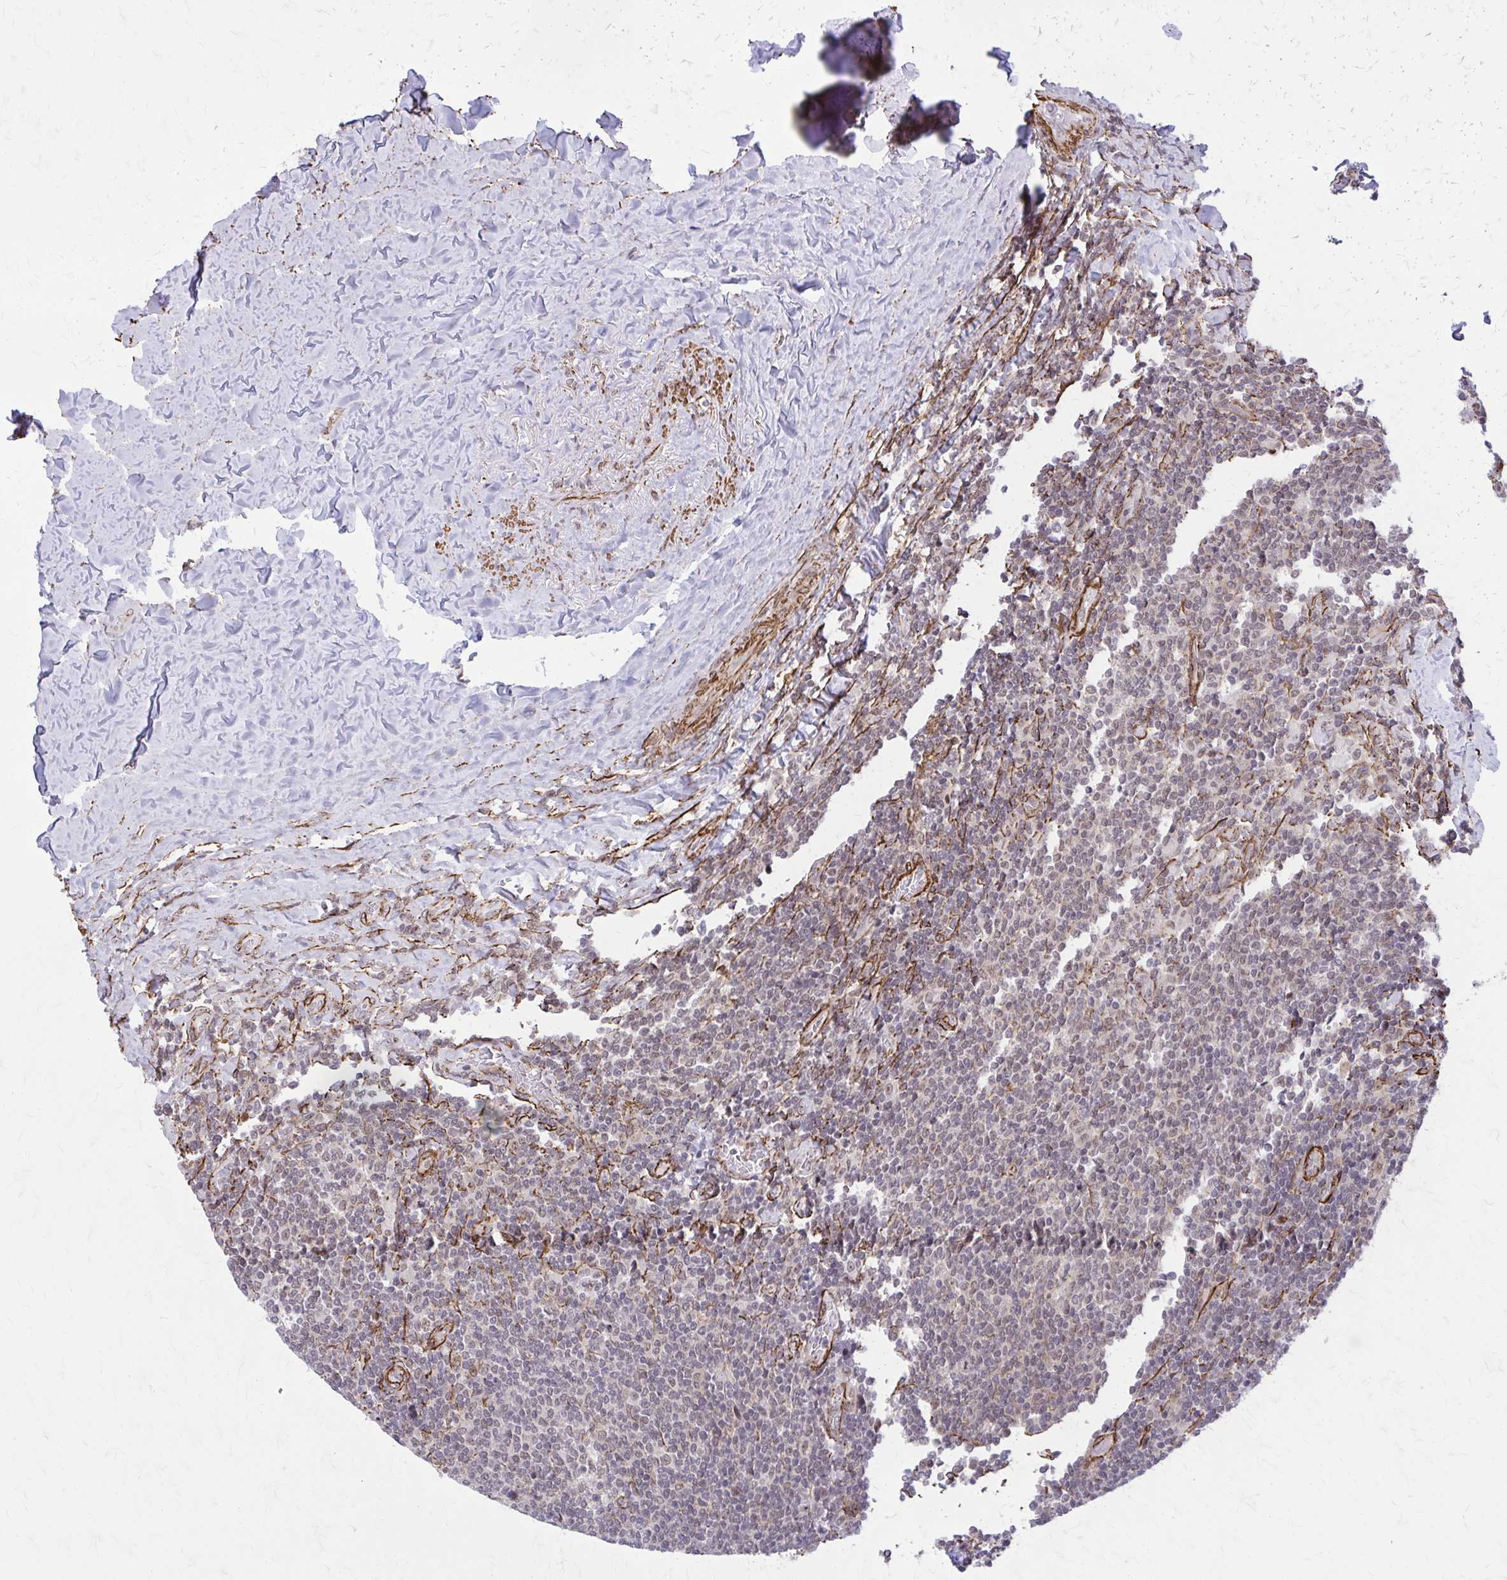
{"staining": {"intensity": "weak", "quantity": "25%-75%", "location": "nuclear"}, "tissue": "lymphoma", "cell_type": "Tumor cells", "image_type": "cancer", "snomed": [{"axis": "morphology", "description": "Malignant lymphoma, non-Hodgkin's type, Low grade"}, {"axis": "topography", "description": "Lymph node"}], "caption": "A brown stain highlights weak nuclear positivity of a protein in malignant lymphoma, non-Hodgkin's type (low-grade) tumor cells. (DAB (3,3'-diaminobenzidine) = brown stain, brightfield microscopy at high magnification).", "gene": "NRBF2", "patient": {"sex": "male", "age": 52}}